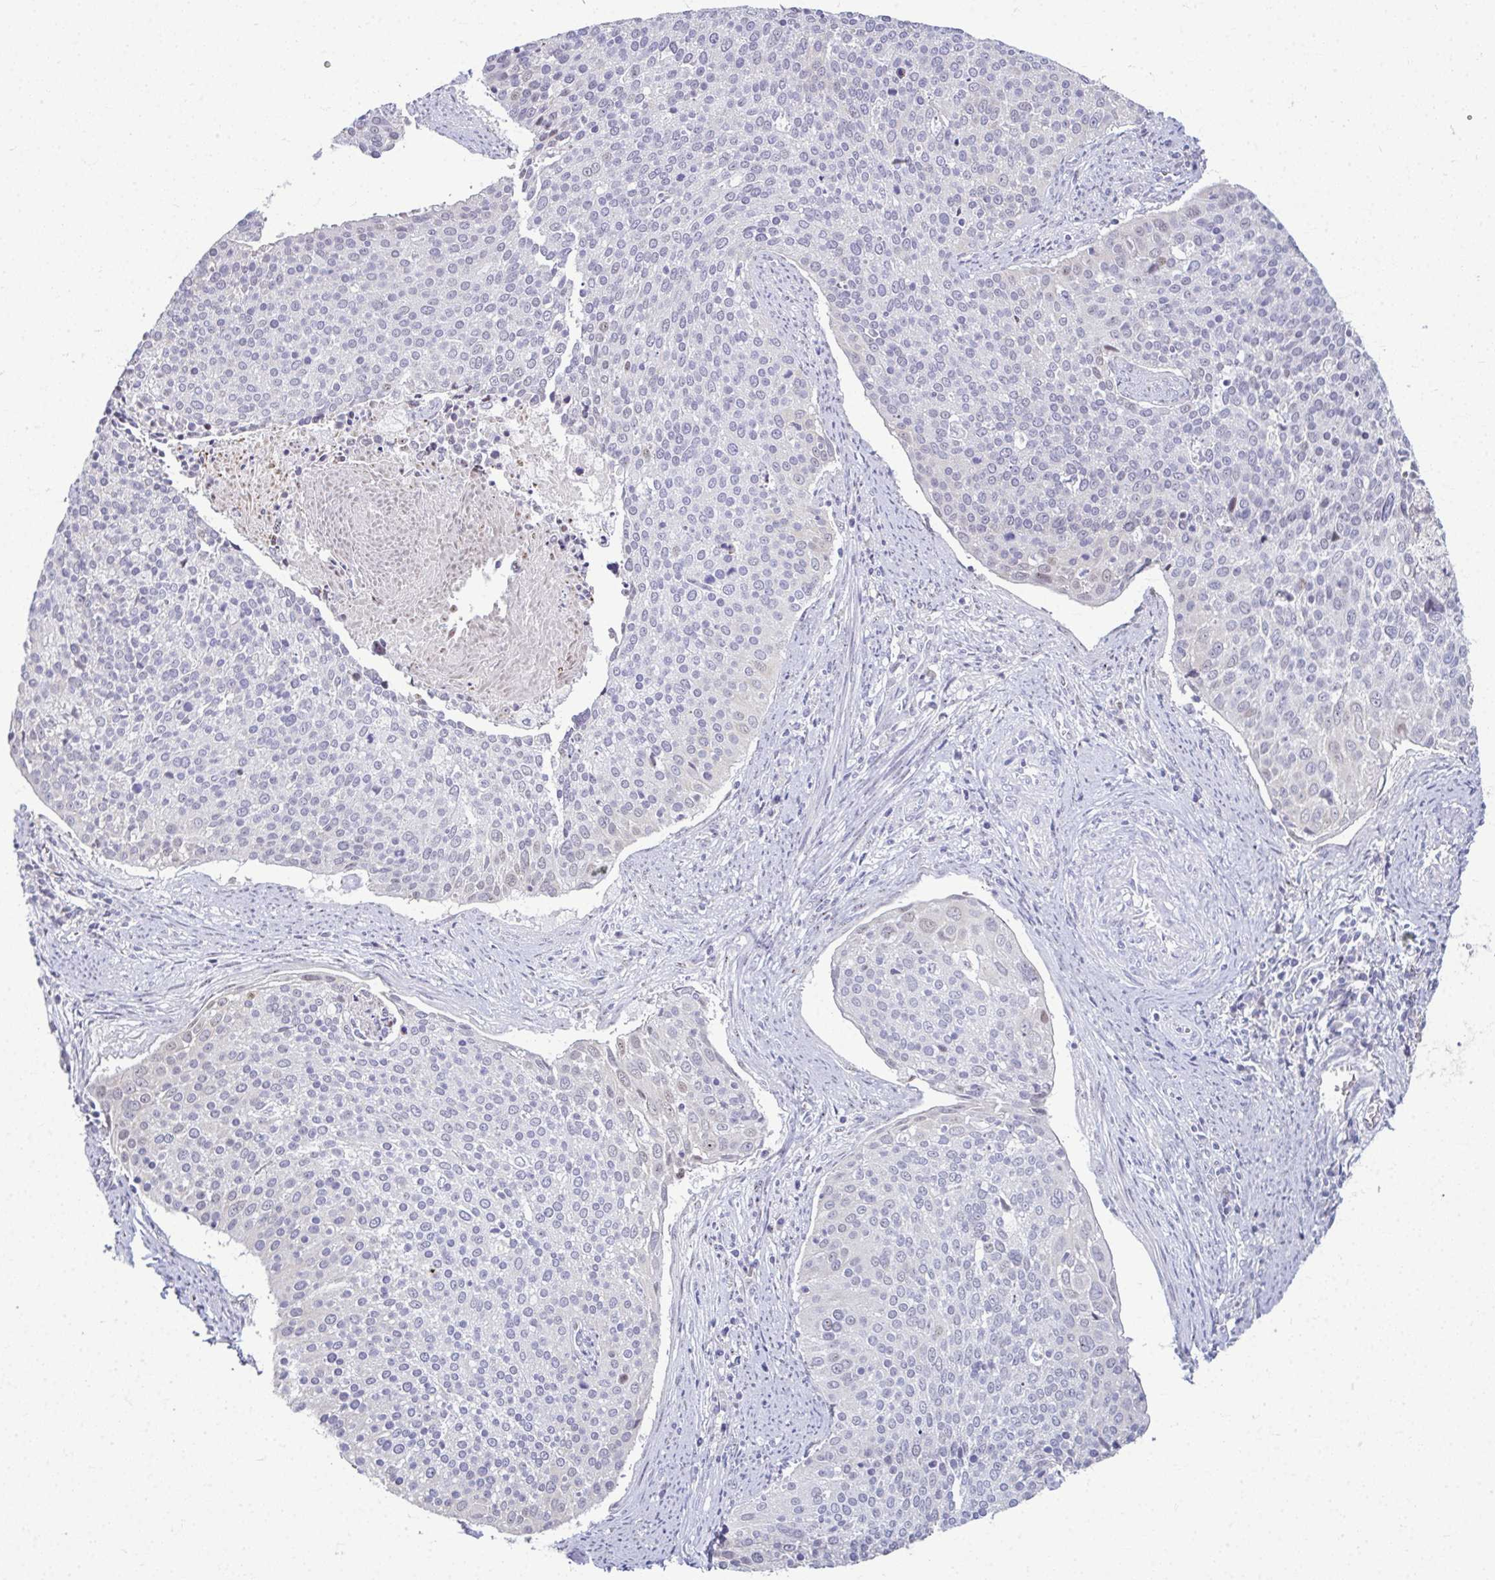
{"staining": {"intensity": "weak", "quantity": "<25%", "location": "nuclear"}, "tissue": "cervical cancer", "cell_type": "Tumor cells", "image_type": "cancer", "snomed": [{"axis": "morphology", "description": "Squamous cell carcinoma, NOS"}, {"axis": "topography", "description": "Cervix"}], "caption": "Histopathology image shows no significant protein staining in tumor cells of cervical squamous cell carcinoma.", "gene": "ODF1", "patient": {"sex": "female", "age": 39}}